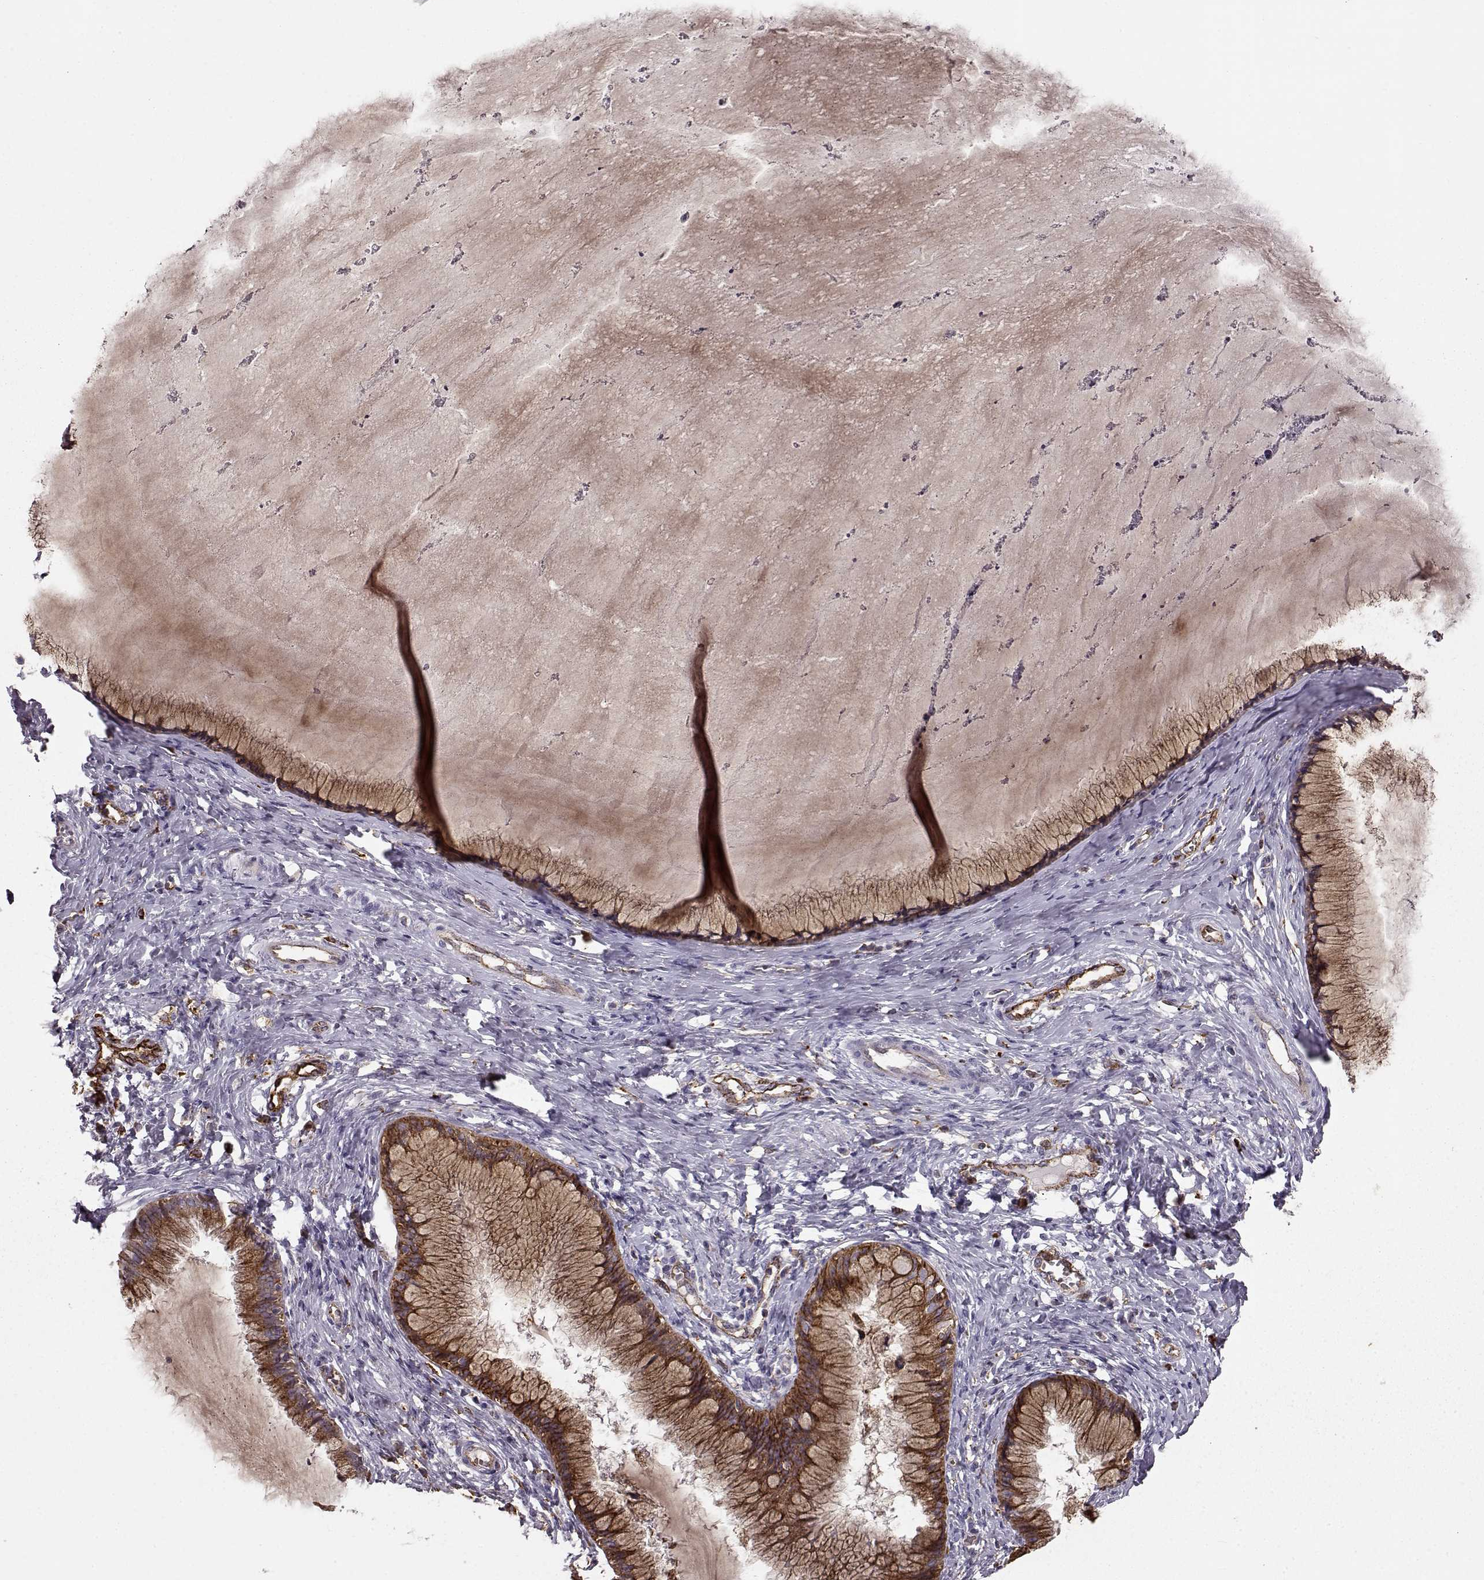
{"staining": {"intensity": "moderate", "quantity": ">75%", "location": "cytoplasmic/membranous"}, "tissue": "cervical cancer", "cell_type": "Tumor cells", "image_type": "cancer", "snomed": [{"axis": "morphology", "description": "Squamous cell carcinoma, NOS"}, {"axis": "topography", "description": "Cervix"}], "caption": "Protein analysis of squamous cell carcinoma (cervical) tissue reveals moderate cytoplasmic/membranous expression in approximately >75% of tumor cells. The protein is stained brown, and the nuclei are stained in blue (DAB IHC with brightfield microscopy, high magnification).", "gene": "CCNF", "patient": {"sex": "female", "age": 36}}